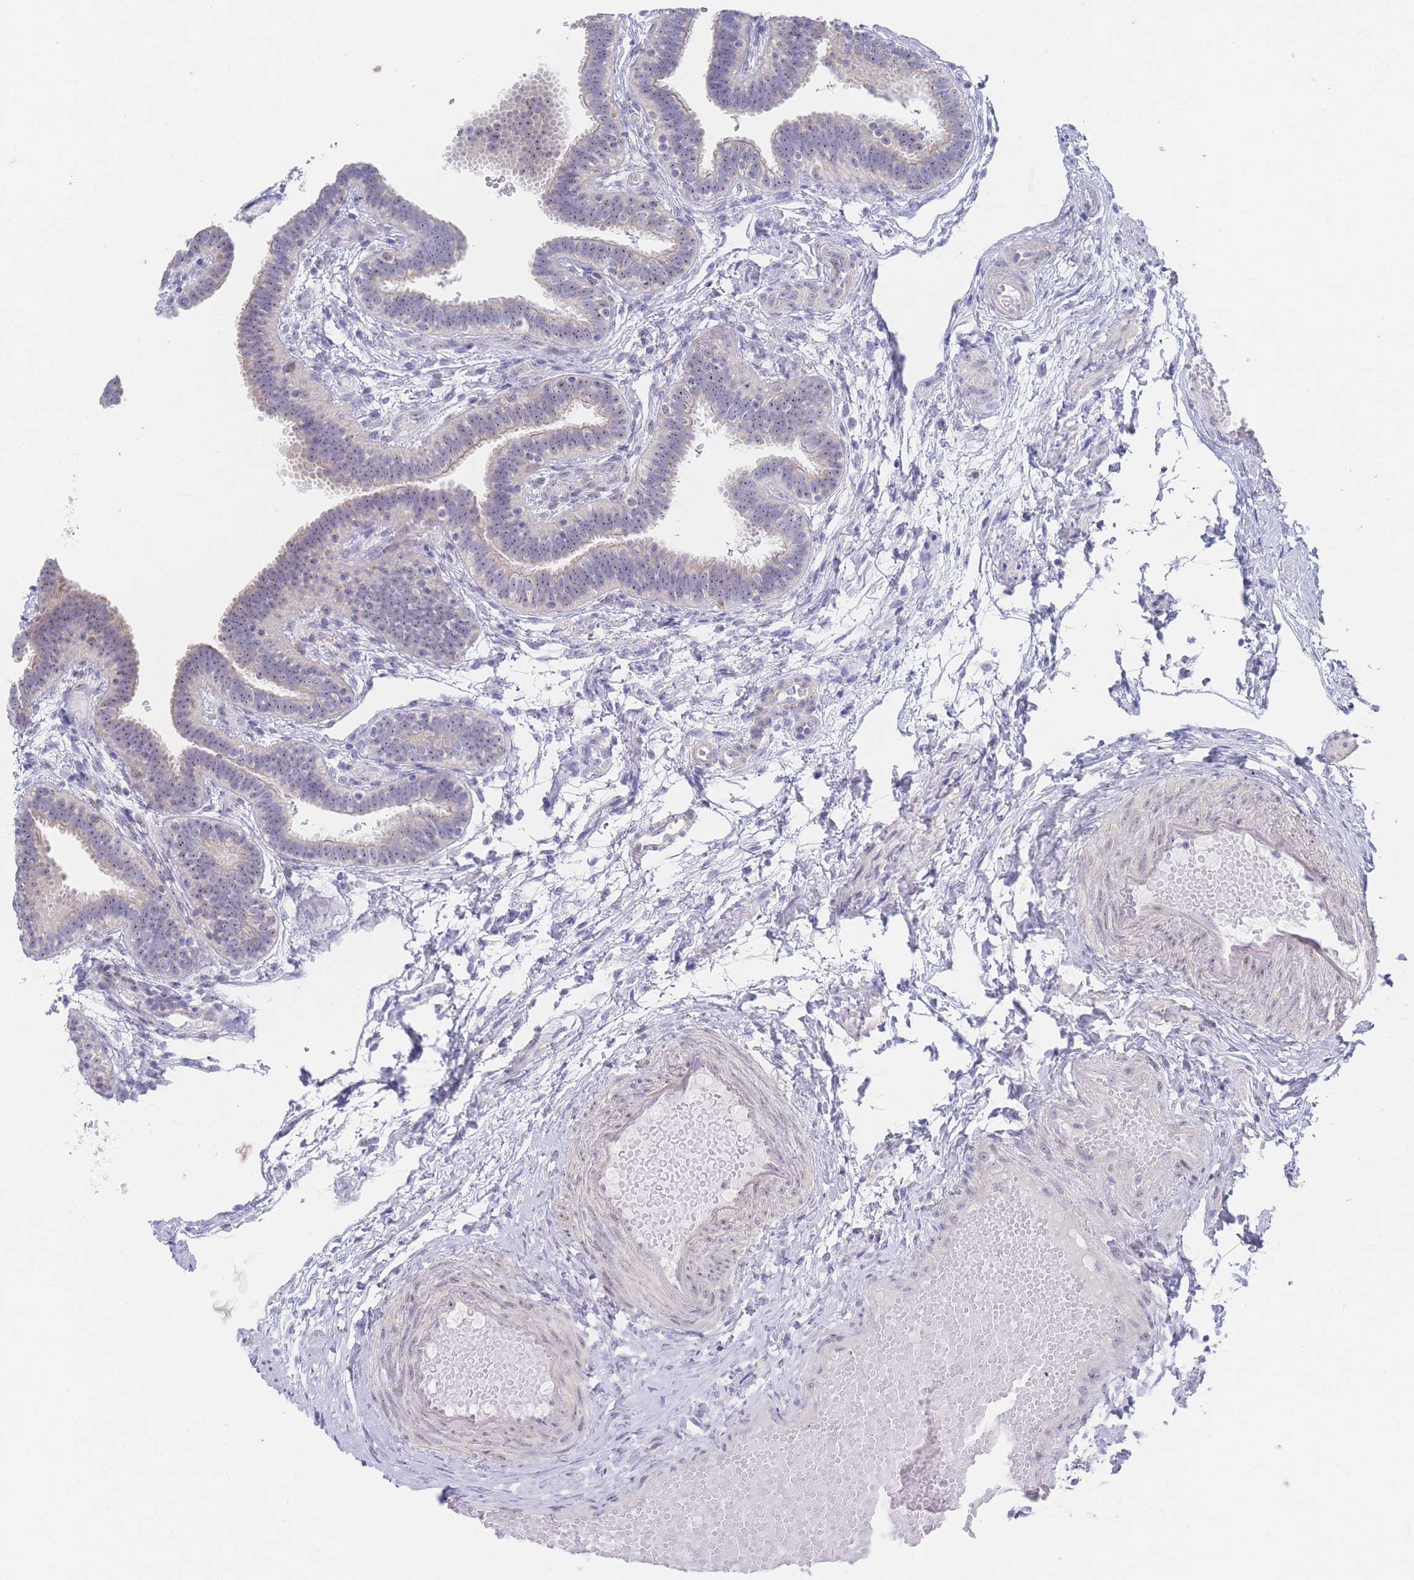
{"staining": {"intensity": "weak", "quantity": "25%-75%", "location": "nuclear"}, "tissue": "fallopian tube", "cell_type": "Glandular cells", "image_type": "normal", "snomed": [{"axis": "morphology", "description": "Normal tissue, NOS"}, {"axis": "topography", "description": "Fallopian tube"}], "caption": "Immunohistochemical staining of benign human fallopian tube demonstrates 25%-75% levels of weak nuclear protein expression in approximately 25%-75% of glandular cells. The protein is shown in brown color, while the nuclei are stained blue.", "gene": "ZNF142", "patient": {"sex": "female", "age": 37}}